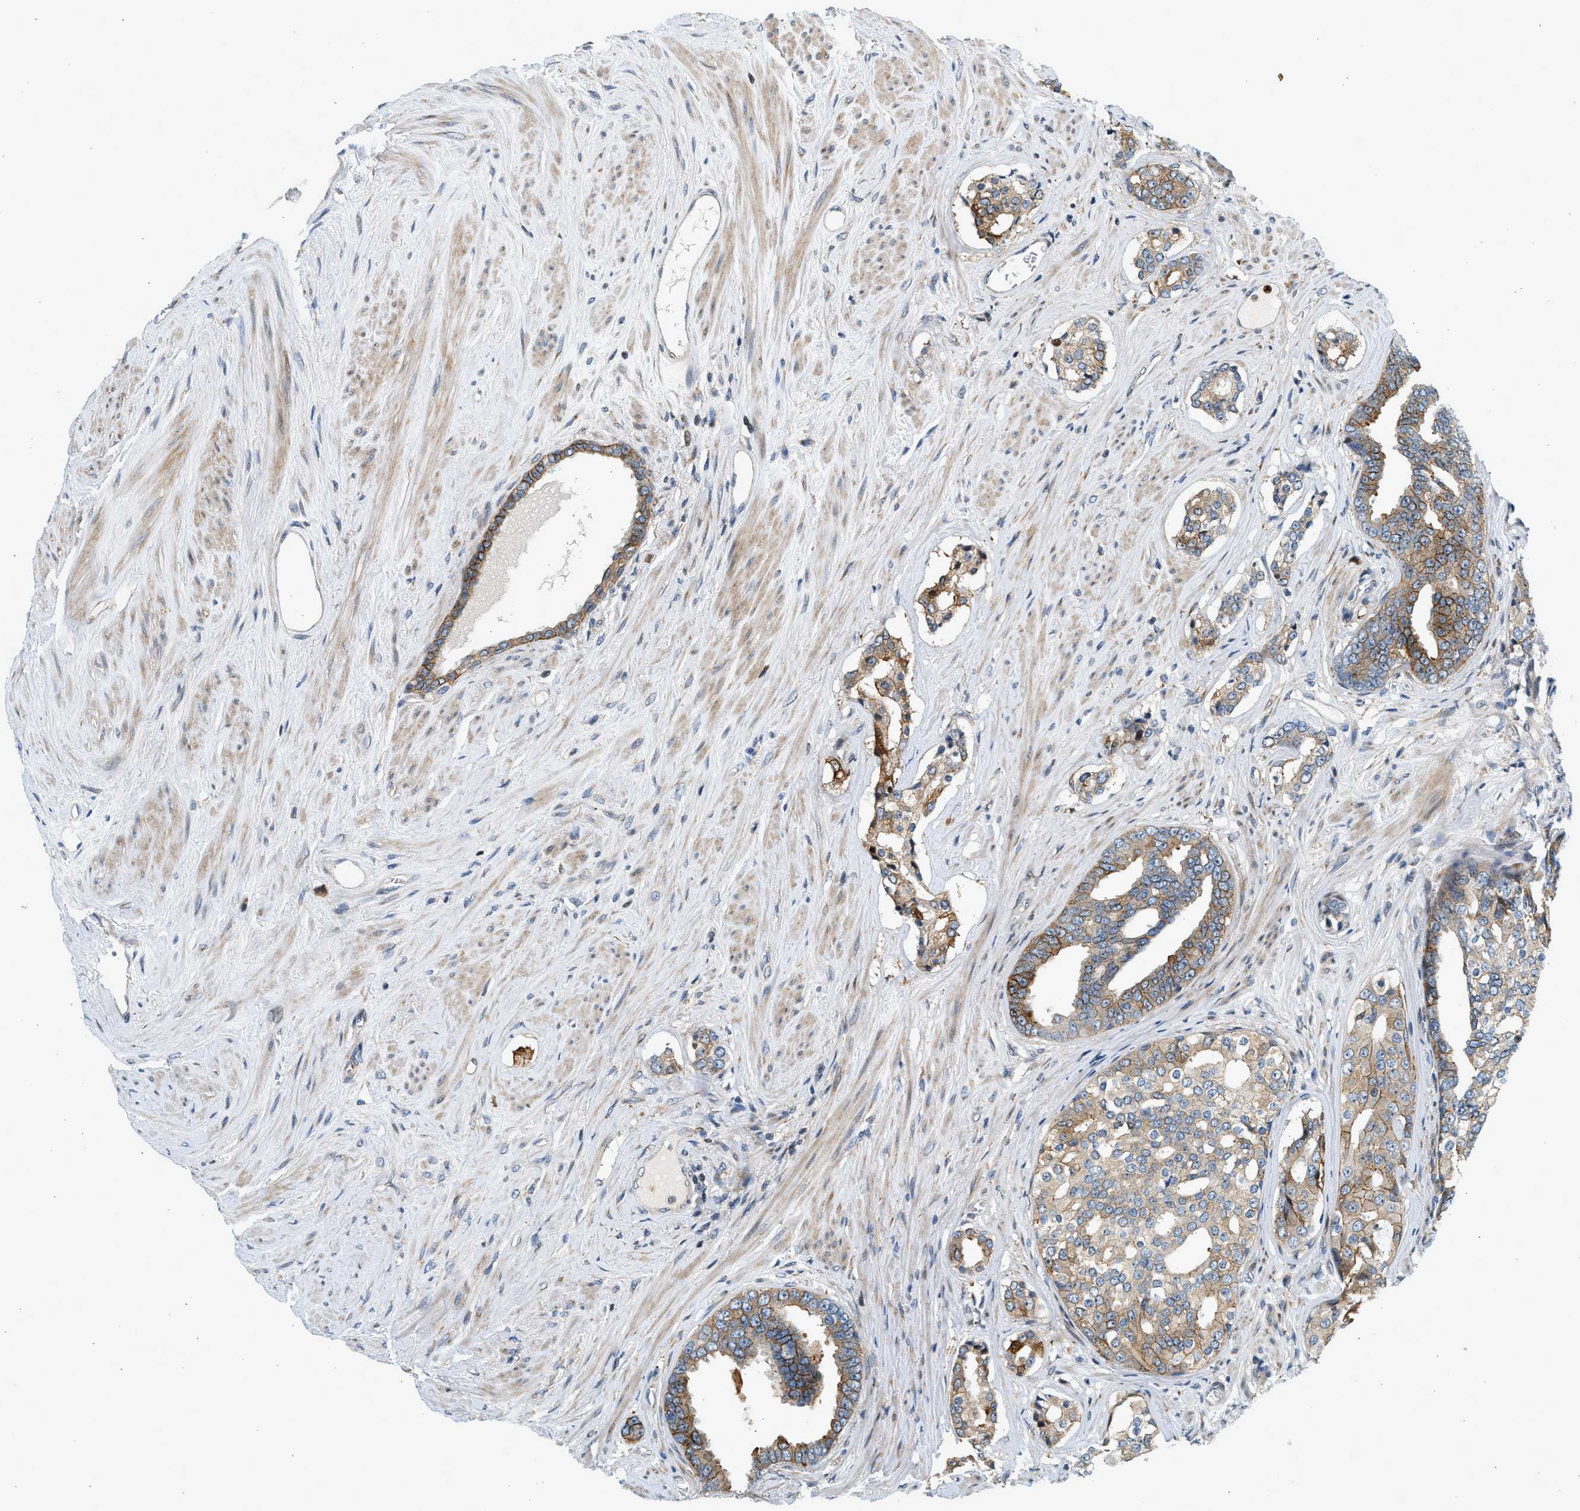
{"staining": {"intensity": "moderate", "quantity": "25%-75%", "location": "cytoplasmic/membranous"}, "tissue": "prostate cancer", "cell_type": "Tumor cells", "image_type": "cancer", "snomed": [{"axis": "morphology", "description": "Adenocarcinoma, High grade"}, {"axis": "topography", "description": "Prostate"}], "caption": "Prostate adenocarcinoma (high-grade) stained with a protein marker shows moderate staining in tumor cells.", "gene": "NRSN2", "patient": {"sex": "male", "age": 71}}